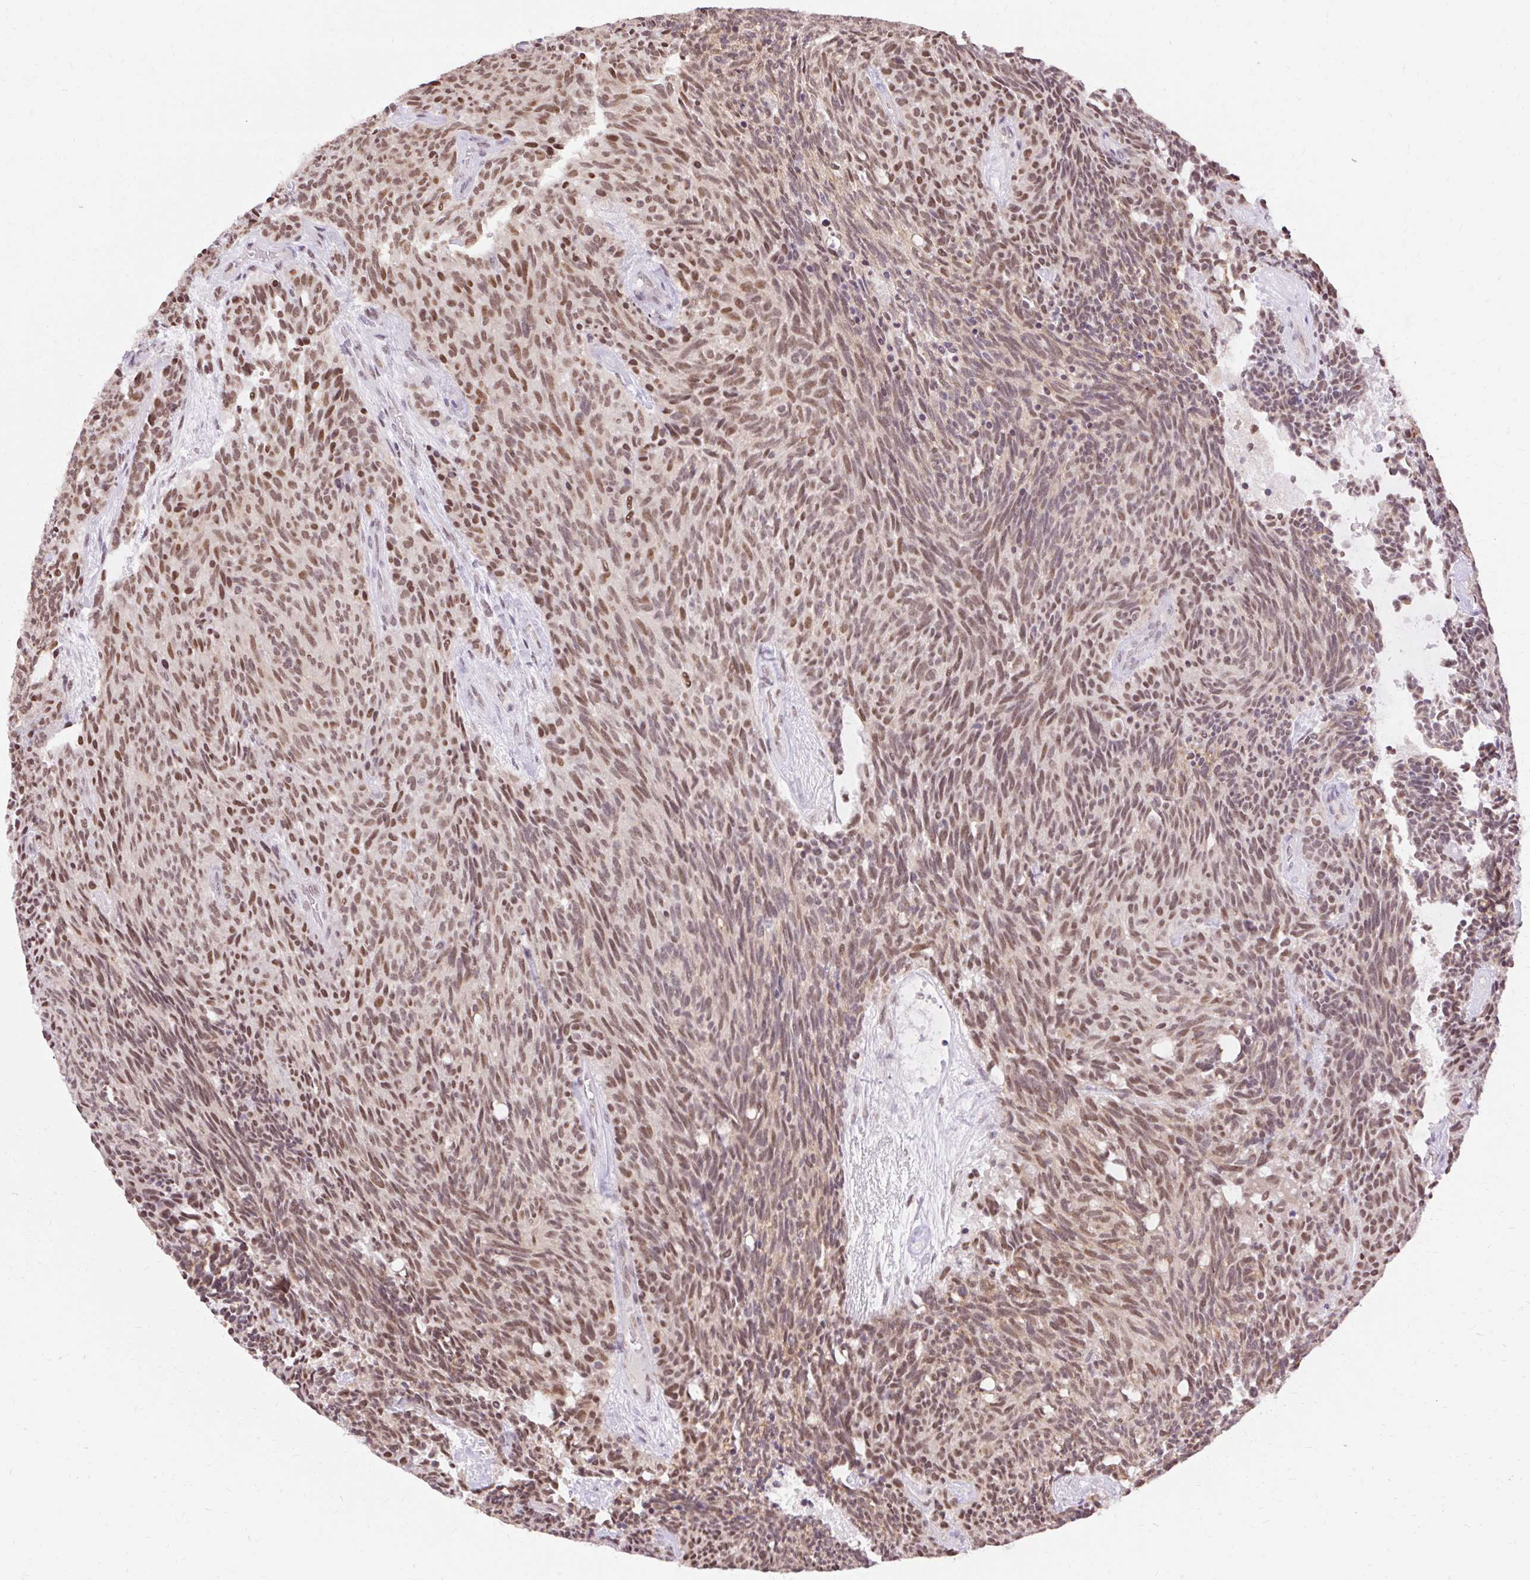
{"staining": {"intensity": "moderate", "quantity": ">75%", "location": "nuclear"}, "tissue": "carcinoid", "cell_type": "Tumor cells", "image_type": "cancer", "snomed": [{"axis": "morphology", "description": "Carcinoid, malignant, NOS"}, {"axis": "topography", "description": "Pancreas"}], "caption": "About >75% of tumor cells in human carcinoid demonstrate moderate nuclear protein positivity as visualized by brown immunohistochemical staining.", "gene": "NPIPB12", "patient": {"sex": "female", "age": 54}}